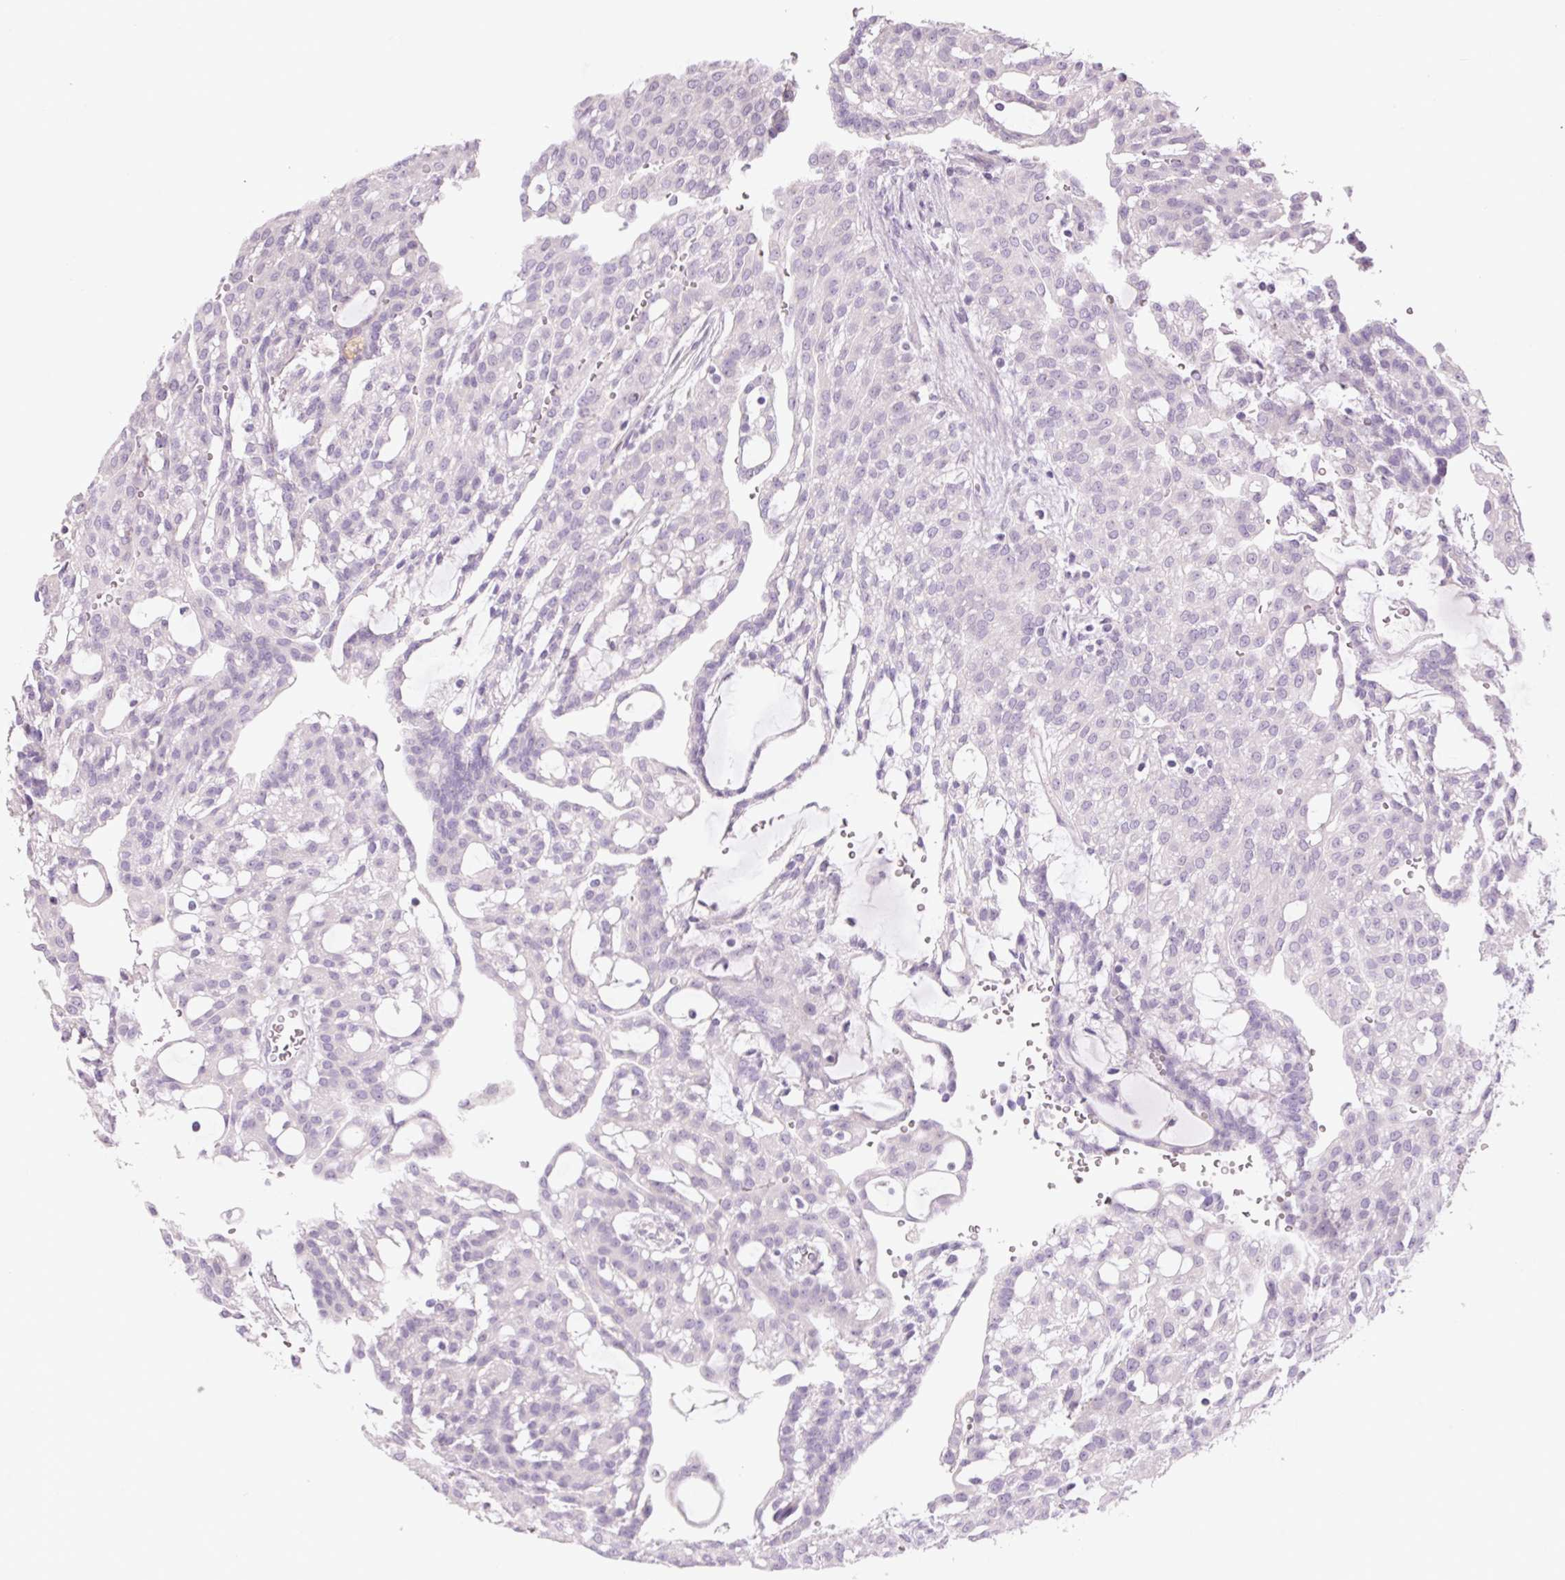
{"staining": {"intensity": "negative", "quantity": "none", "location": "none"}, "tissue": "renal cancer", "cell_type": "Tumor cells", "image_type": "cancer", "snomed": [{"axis": "morphology", "description": "Adenocarcinoma, NOS"}, {"axis": "topography", "description": "Kidney"}], "caption": "Tumor cells show no significant staining in renal cancer. (DAB immunohistochemistry, high magnification).", "gene": "TMEM100", "patient": {"sex": "male", "age": 63}}